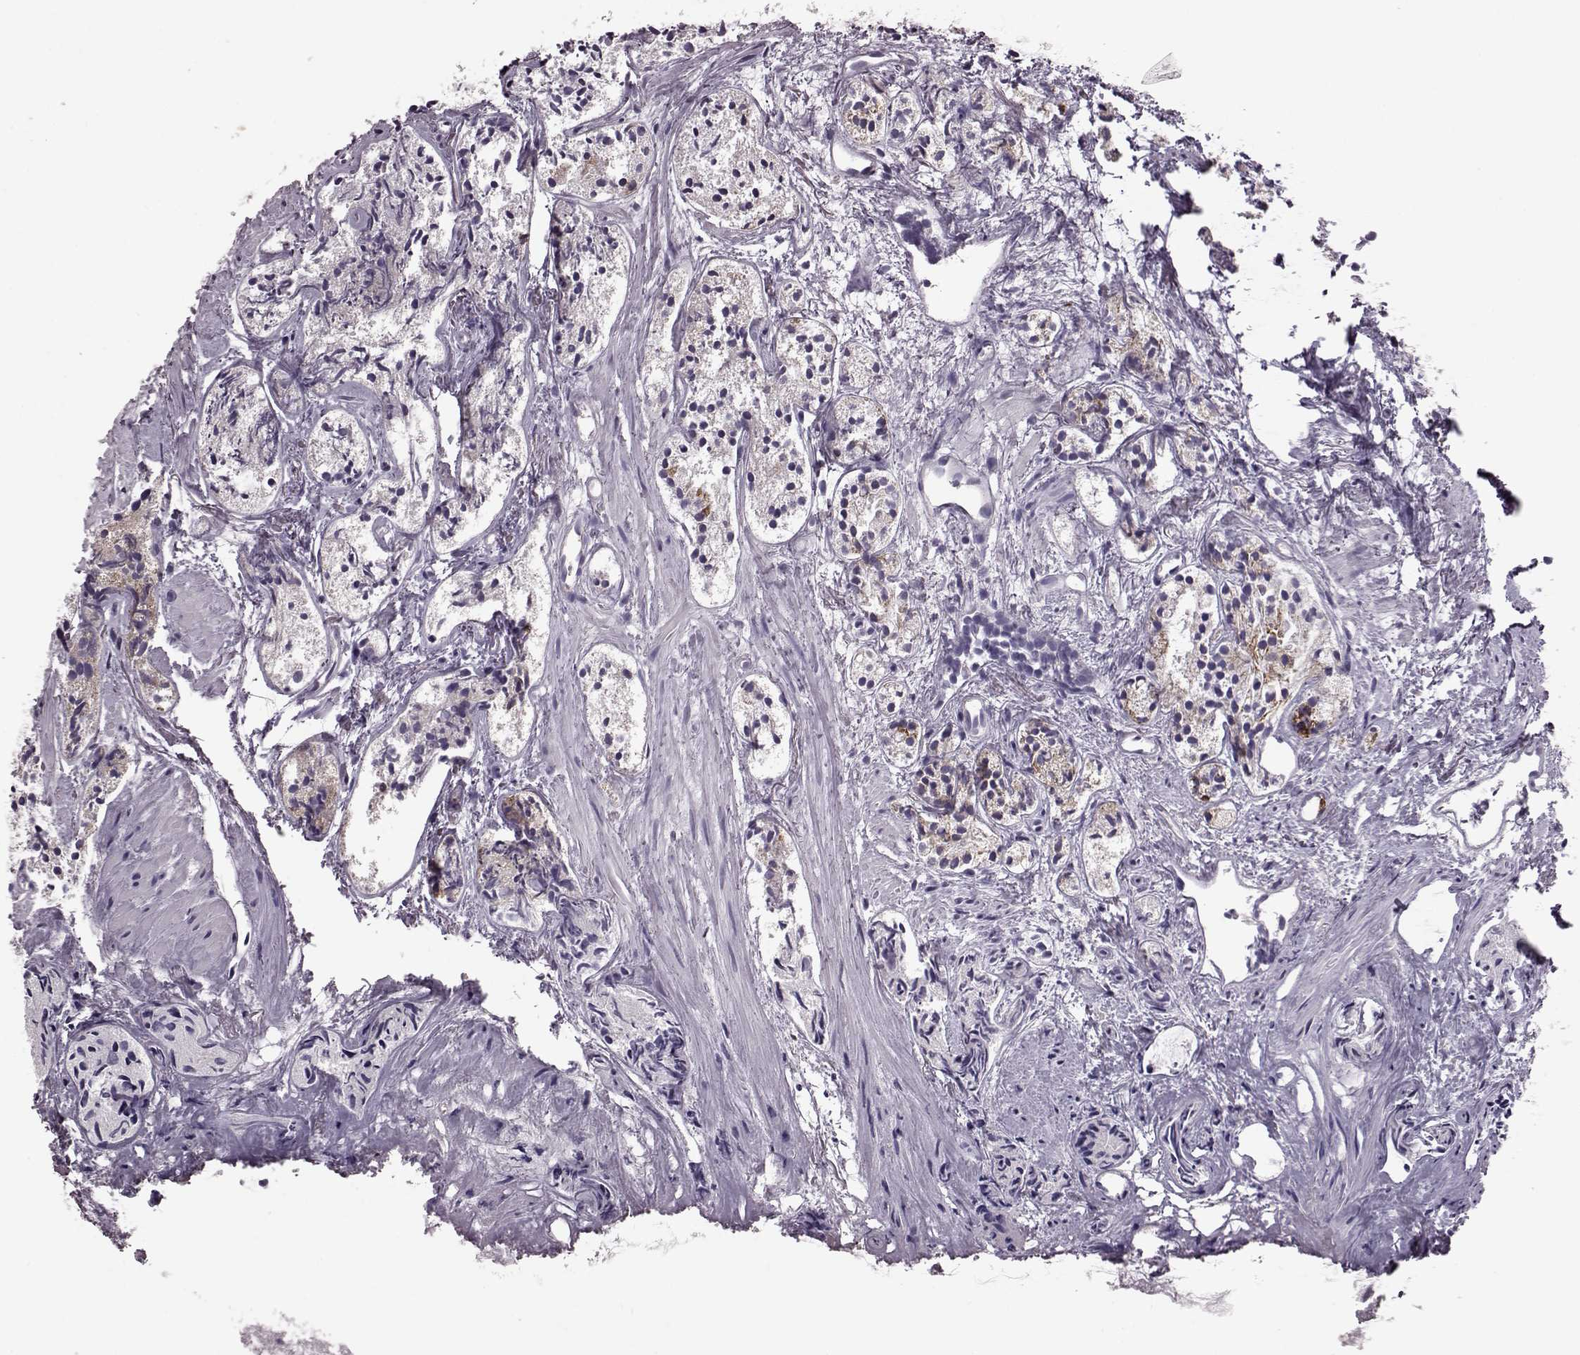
{"staining": {"intensity": "moderate", "quantity": "<25%", "location": "cytoplasmic/membranous"}, "tissue": "prostate cancer", "cell_type": "Tumor cells", "image_type": "cancer", "snomed": [{"axis": "morphology", "description": "Adenocarcinoma, High grade"}, {"axis": "topography", "description": "Prostate"}], "caption": "This is an image of immunohistochemistry (IHC) staining of prostate cancer (high-grade adenocarcinoma), which shows moderate staining in the cytoplasmic/membranous of tumor cells.", "gene": "RIMS2", "patient": {"sex": "male", "age": 85}}